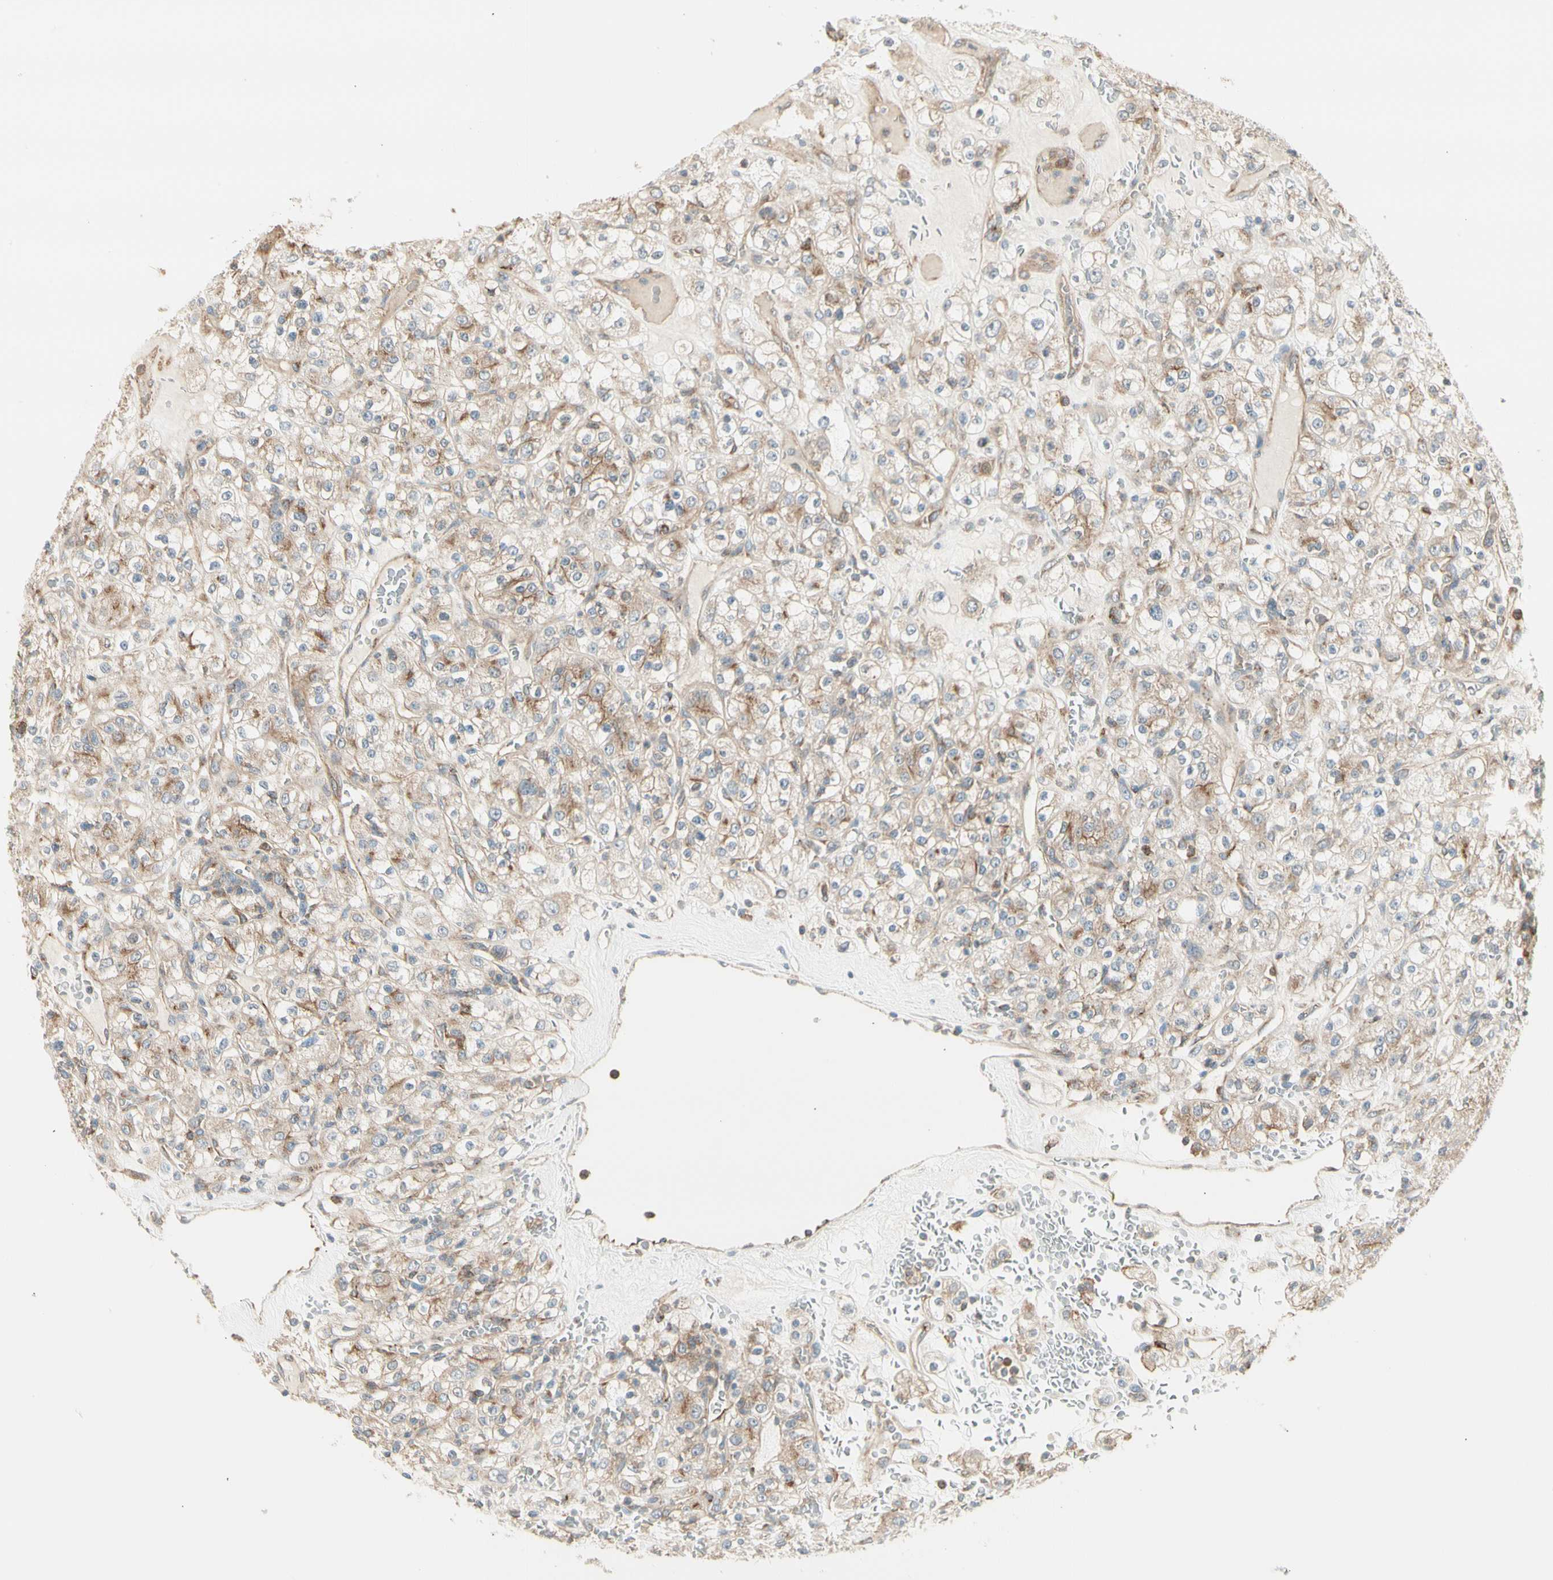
{"staining": {"intensity": "moderate", "quantity": ">75%", "location": "cytoplasmic/membranous"}, "tissue": "renal cancer", "cell_type": "Tumor cells", "image_type": "cancer", "snomed": [{"axis": "morphology", "description": "Normal tissue, NOS"}, {"axis": "morphology", "description": "Adenocarcinoma, NOS"}, {"axis": "topography", "description": "Kidney"}], "caption": "Renal adenocarcinoma was stained to show a protein in brown. There is medium levels of moderate cytoplasmic/membranous staining in about >75% of tumor cells. Immunohistochemistry stains the protein in brown and the nuclei are stained blue.", "gene": "AGFG1", "patient": {"sex": "female", "age": 72}}